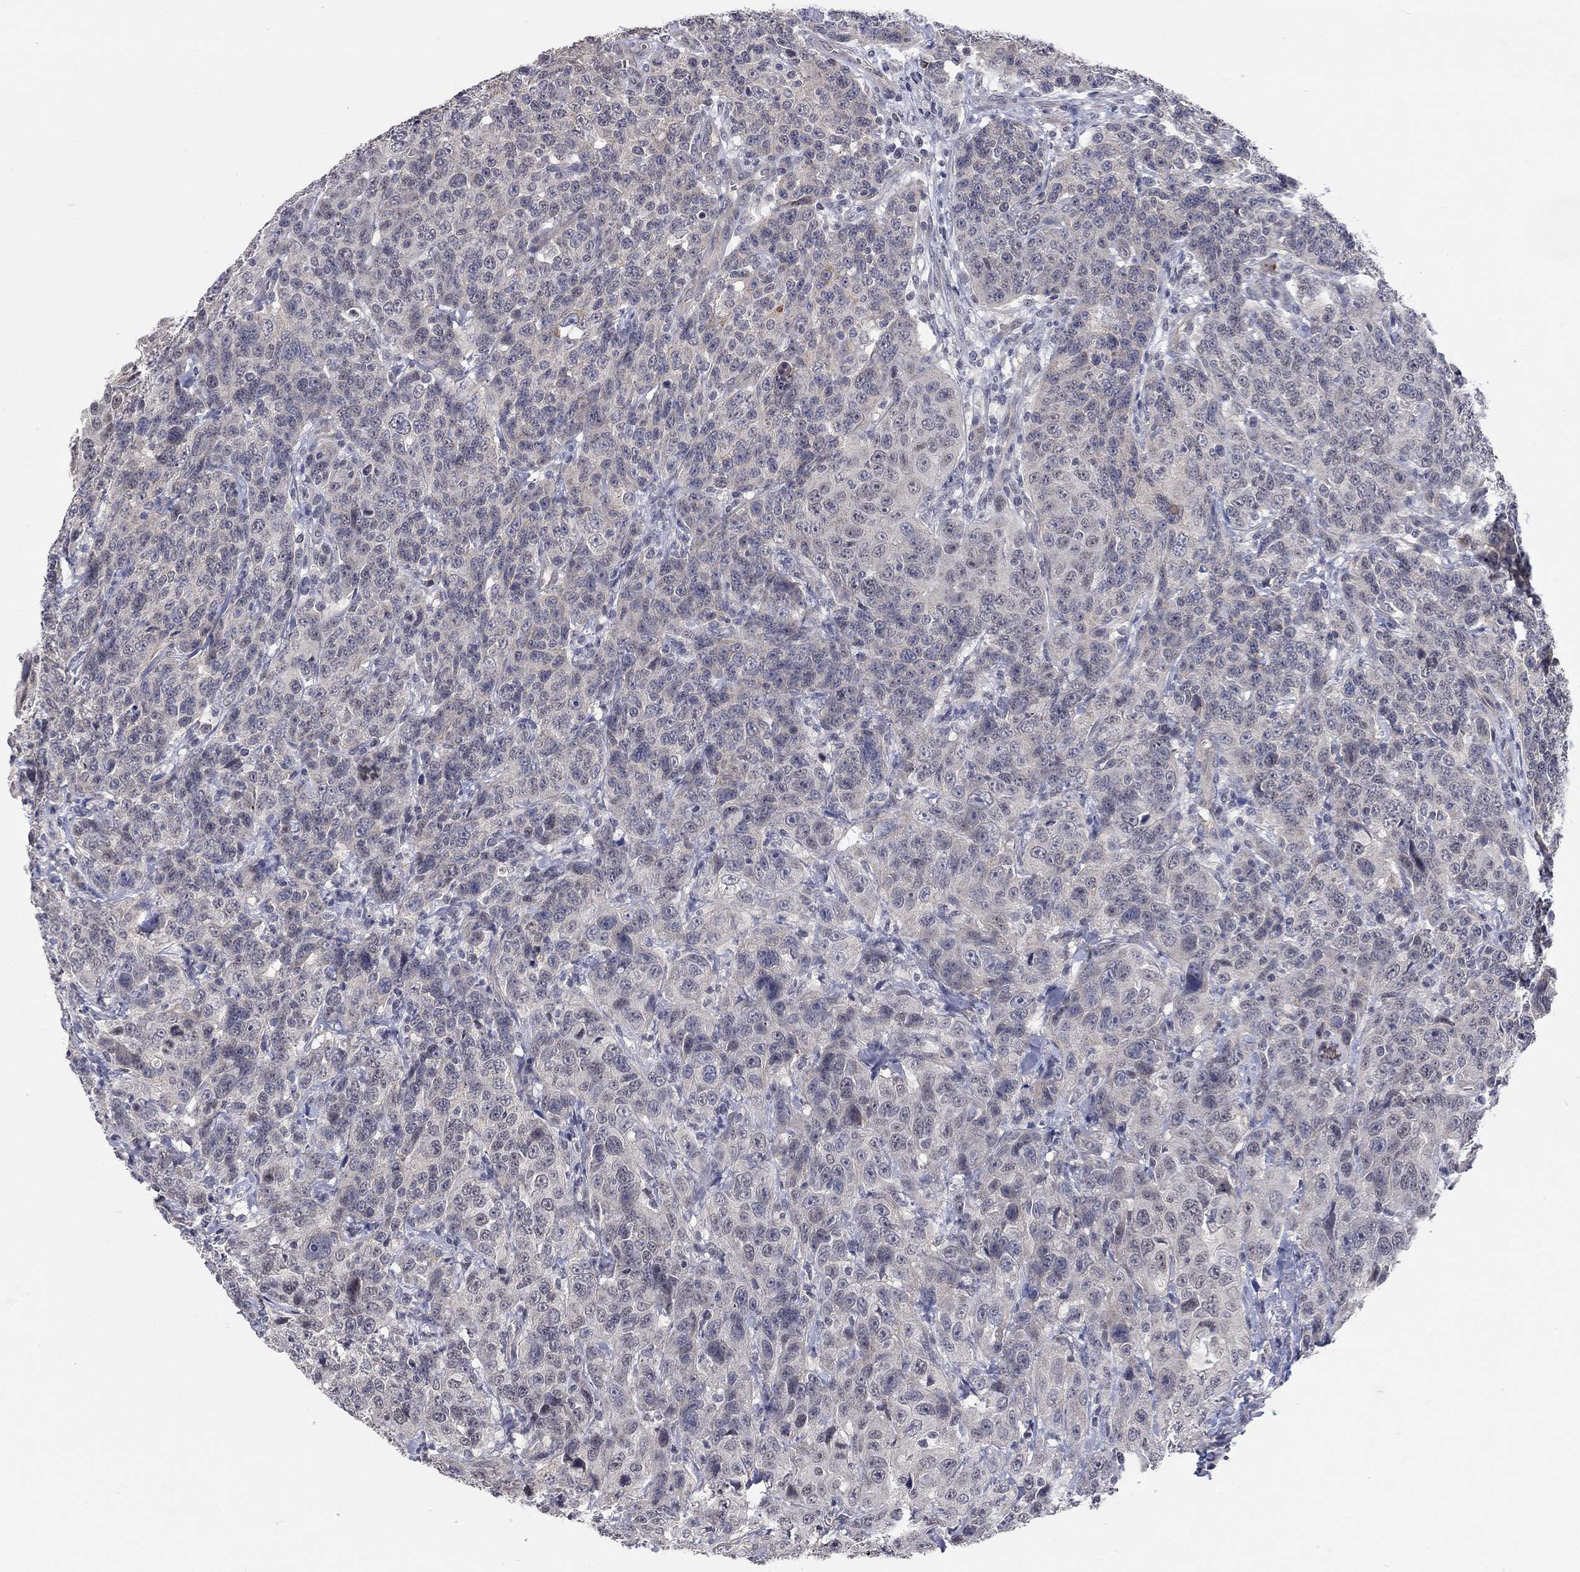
{"staining": {"intensity": "negative", "quantity": "none", "location": "none"}, "tissue": "urothelial cancer", "cell_type": "Tumor cells", "image_type": "cancer", "snomed": [{"axis": "morphology", "description": "Urothelial carcinoma, NOS"}, {"axis": "morphology", "description": "Urothelial carcinoma, High grade"}, {"axis": "topography", "description": "Urinary bladder"}], "caption": "Immunohistochemistry micrograph of urothelial cancer stained for a protein (brown), which shows no positivity in tumor cells. The staining is performed using DAB (3,3'-diaminobenzidine) brown chromogen with nuclei counter-stained in using hematoxylin.", "gene": "WASF3", "patient": {"sex": "female", "age": 73}}